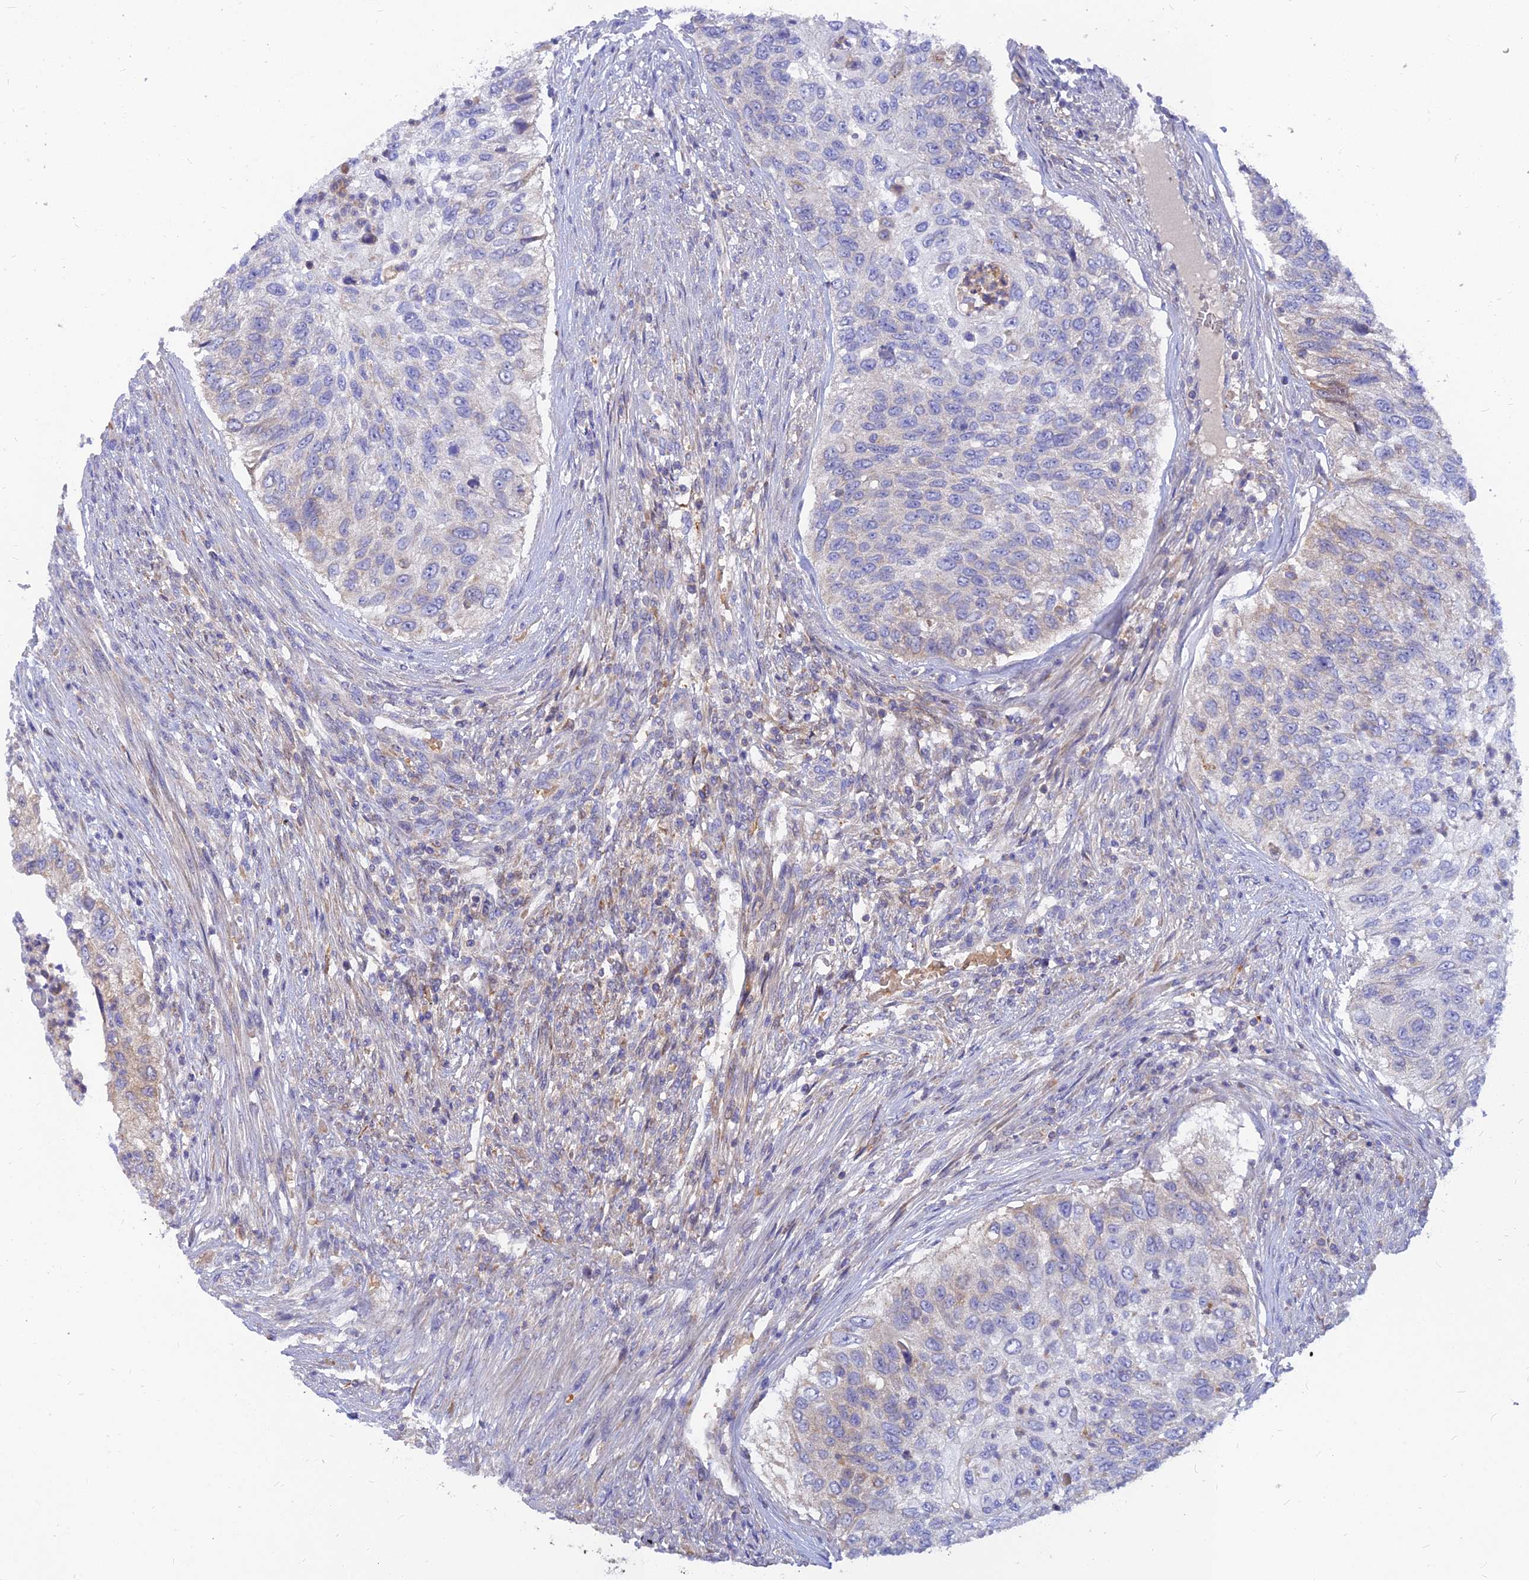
{"staining": {"intensity": "weak", "quantity": "<25%", "location": "cytoplasmic/membranous"}, "tissue": "urothelial cancer", "cell_type": "Tumor cells", "image_type": "cancer", "snomed": [{"axis": "morphology", "description": "Urothelial carcinoma, High grade"}, {"axis": "topography", "description": "Urinary bladder"}], "caption": "Urothelial cancer was stained to show a protein in brown. There is no significant expression in tumor cells. (Stains: DAB (3,3'-diaminobenzidine) immunohistochemistry (IHC) with hematoxylin counter stain, Microscopy: brightfield microscopy at high magnification).", "gene": "CACNA1B", "patient": {"sex": "female", "age": 60}}